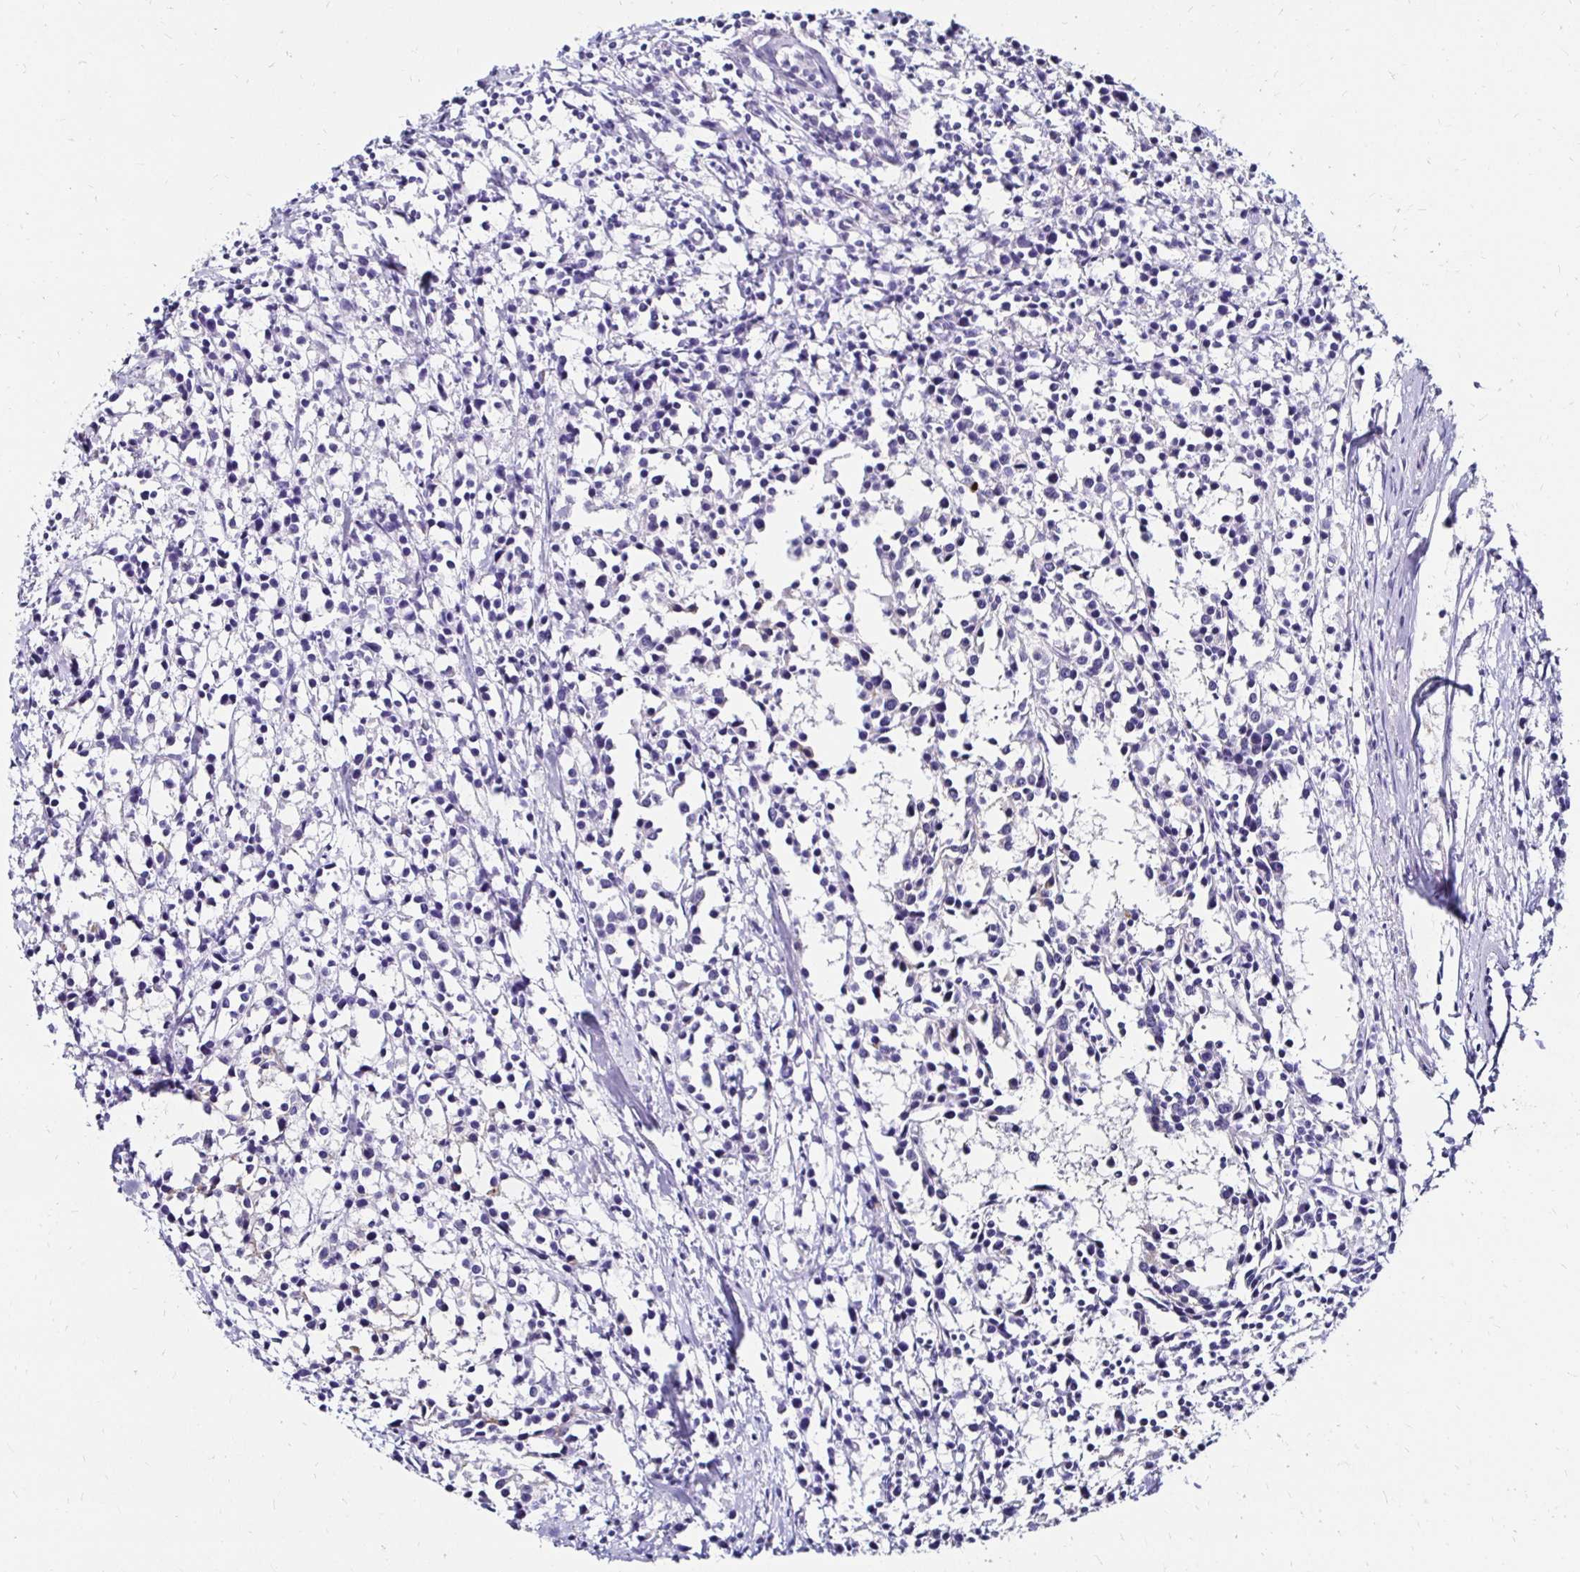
{"staining": {"intensity": "negative", "quantity": "none", "location": "none"}, "tissue": "breast cancer", "cell_type": "Tumor cells", "image_type": "cancer", "snomed": [{"axis": "morphology", "description": "Duct carcinoma"}, {"axis": "topography", "description": "Breast"}], "caption": "Immunohistochemistry (IHC) micrograph of neoplastic tissue: human breast cancer stained with DAB (3,3'-diaminobenzidine) displays no significant protein positivity in tumor cells.", "gene": "KCNT1", "patient": {"sex": "female", "age": 80}}